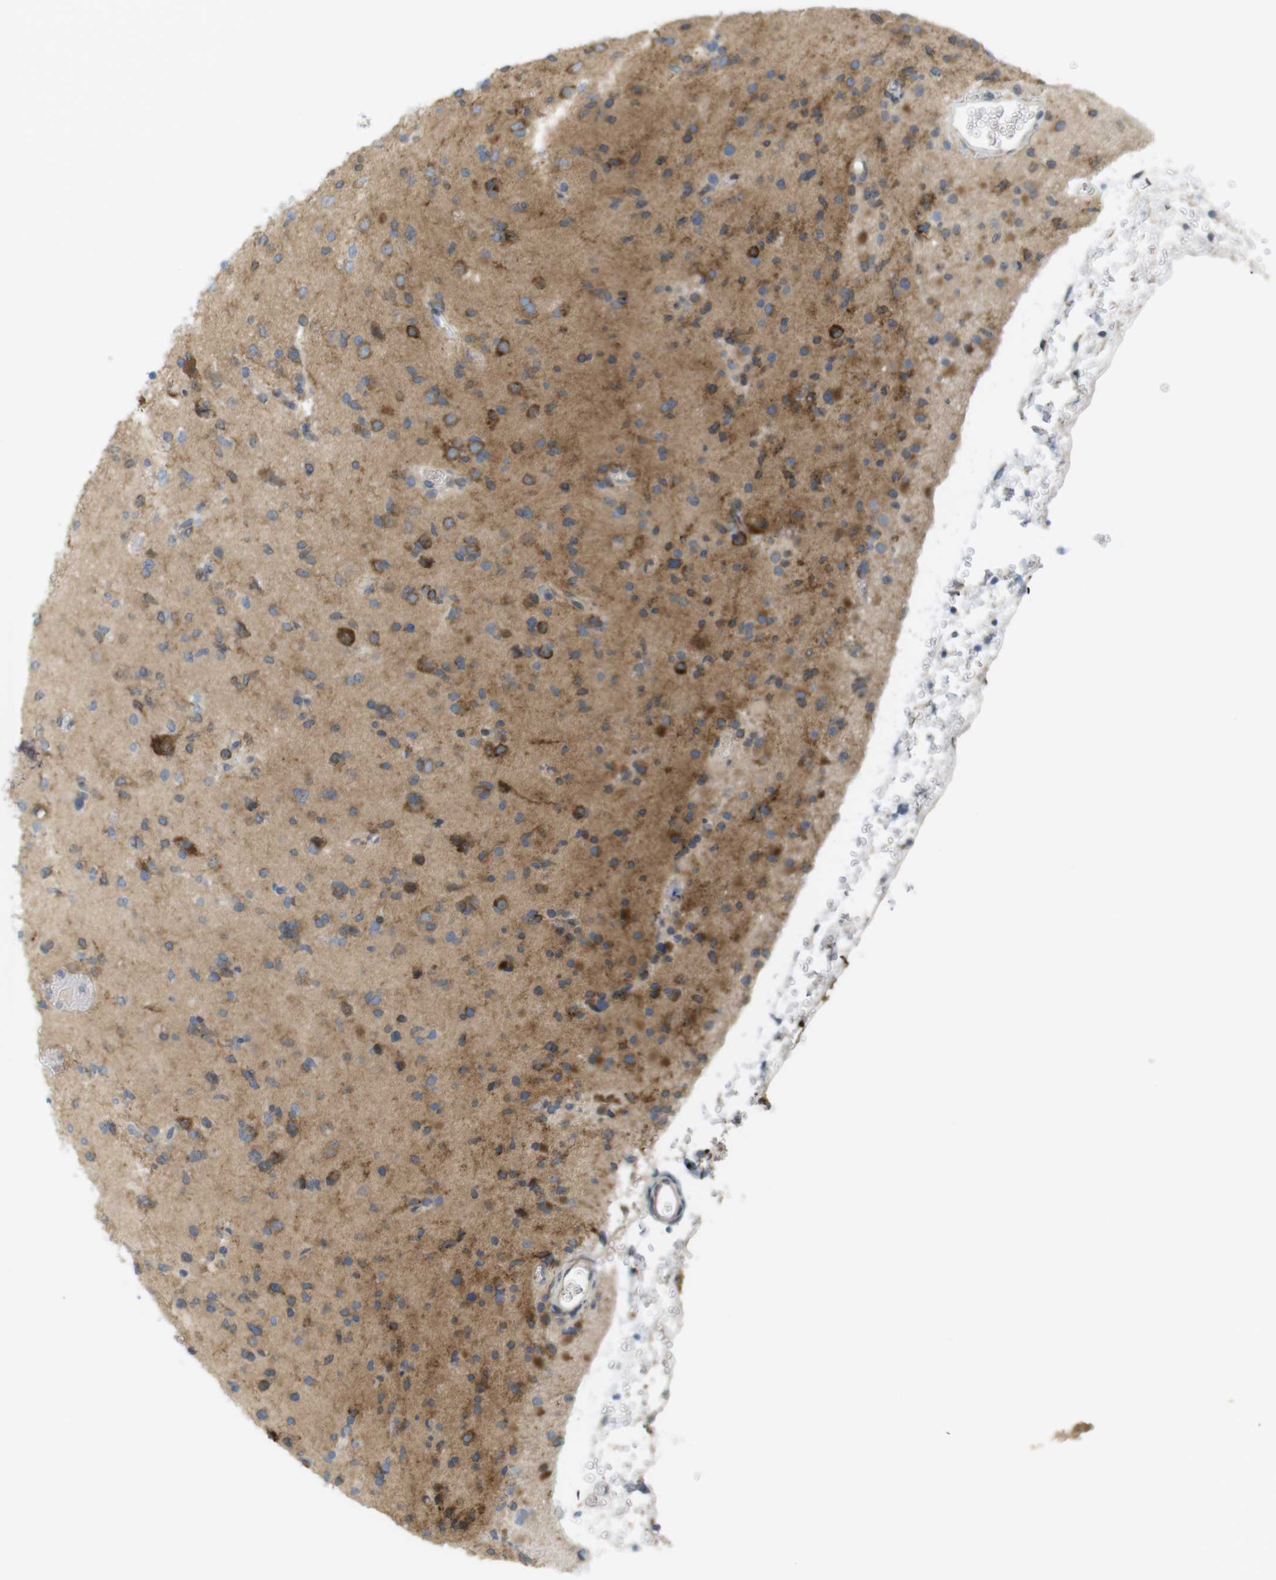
{"staining": {"intensity": "moderate", "quantity": ">75%", "location": "cytoplasmic/membranous"}, "tissue": "glioma", "cell_type": "Tumor cells", "image_type": "cancer", "snomed": [{"axis": "morphology", "description": "Glioma, malignant, Low grade"}, {"axis": "topography", "description": "Brain"}], "caption": "High-power microscopy captured an immunohistochemistry (IHC) histopathology image of glioma, revealing moderate cytoplasmic/membranous expression in about >75% of tumor cells. (DAB (3,3'-diaminobenzidine) = brown stain, brightfield microscopy at high magnification).", "gene": "GJC3", "patient": {"sex": "female", "age": 22}}